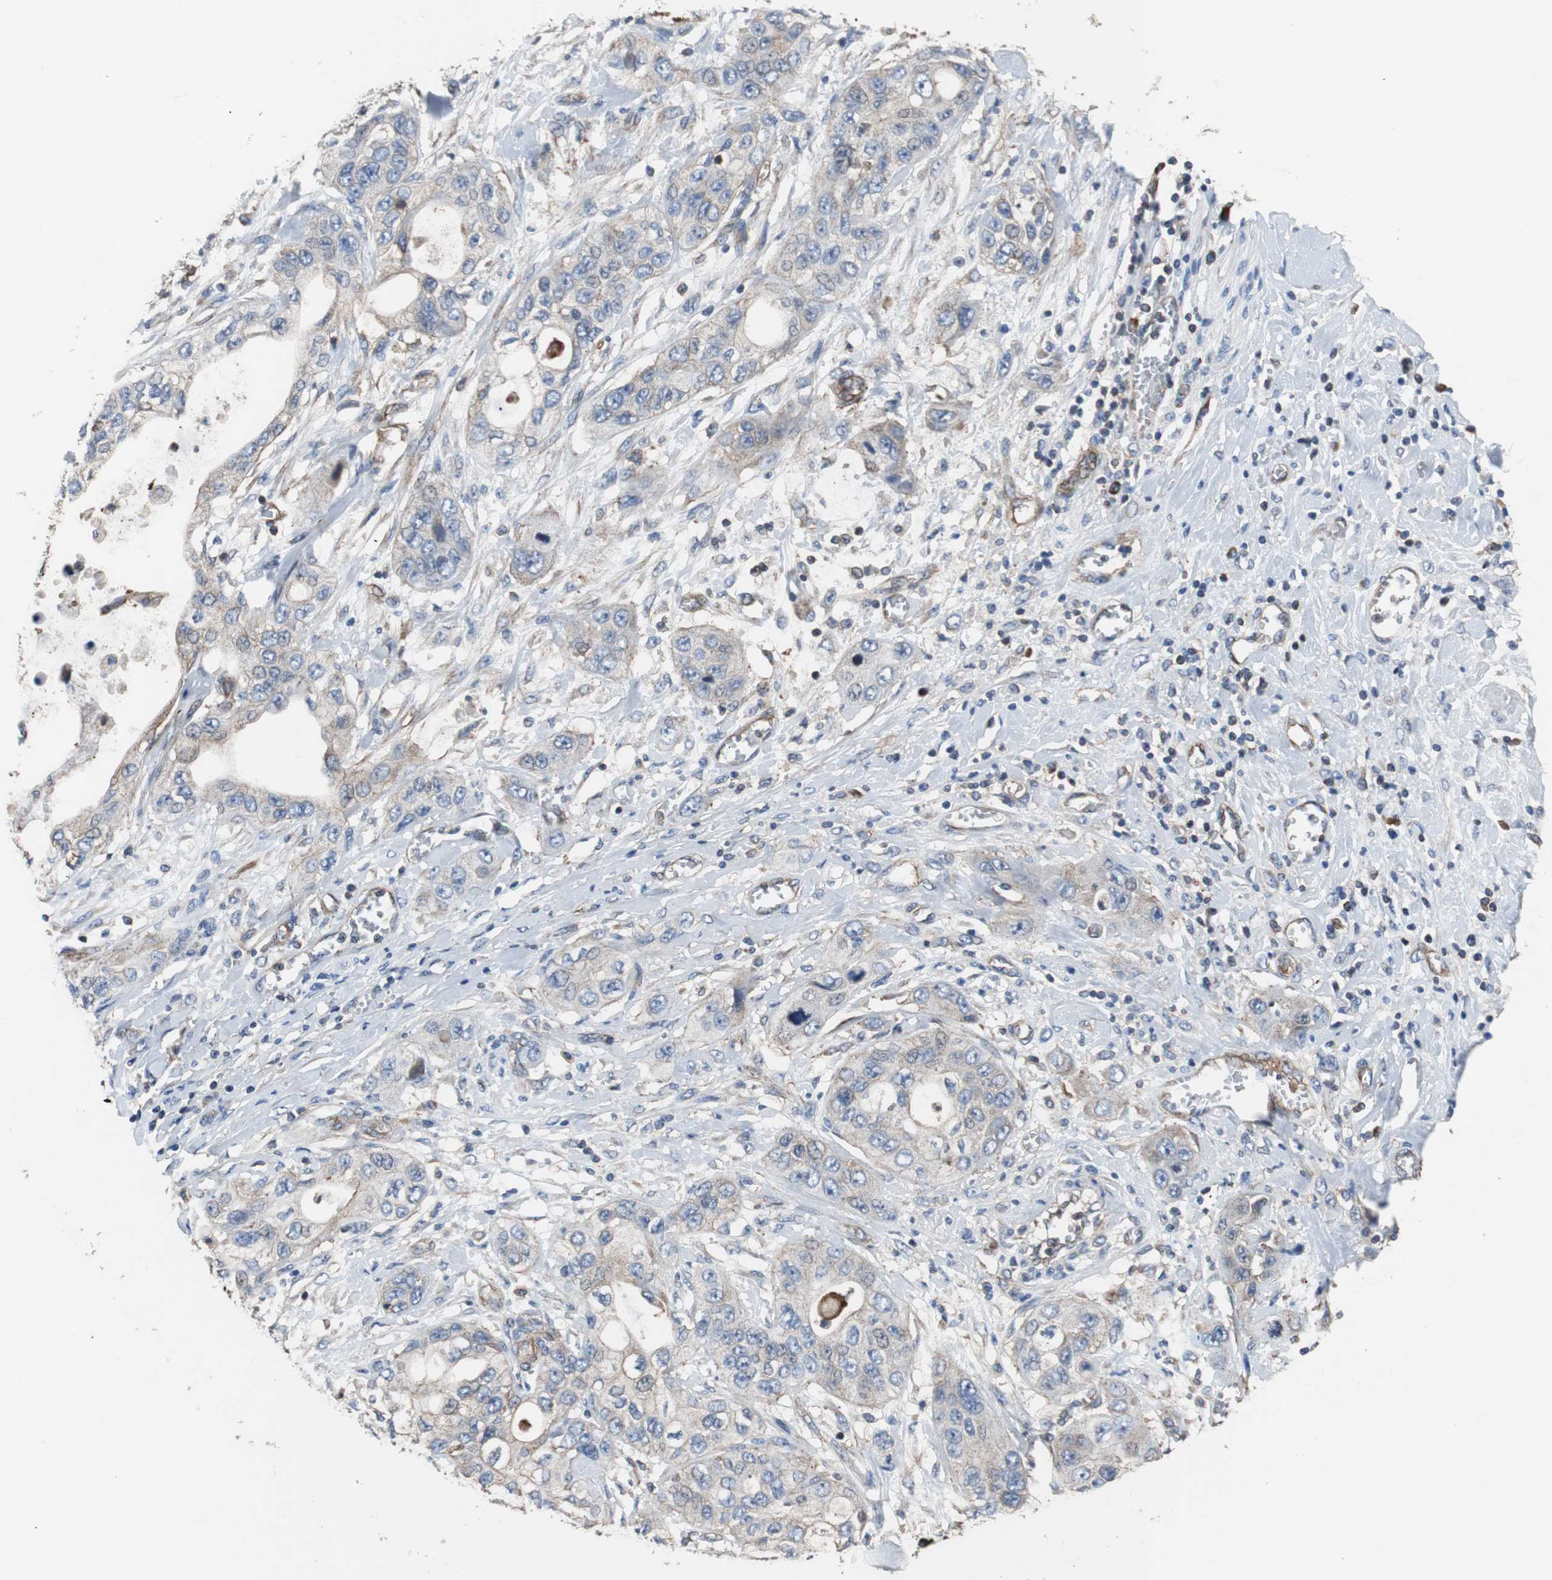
{"staining": {"intensity": "weak", "quantity": ">75%", "location": "cytoplasmic/membranous"}, "tissue": "pancreatic cancer", "cell_type": "Tumor cells", "image_type": "cancer", "snomed": [{"axis": "morphology", "description": "Adenocarcinoma, NOS"}, {"axis": "topography", "description": "Pancreas"}], "caption": "About >75% of tumor cells in pancreatic cancer (adenocarcinoma) display weak cytoplasmic/membranous protein staining as visualized by brown immunohistochemical staining.", "gene": "PLCG2", "patient": {"sex": "female", "age": 70}}